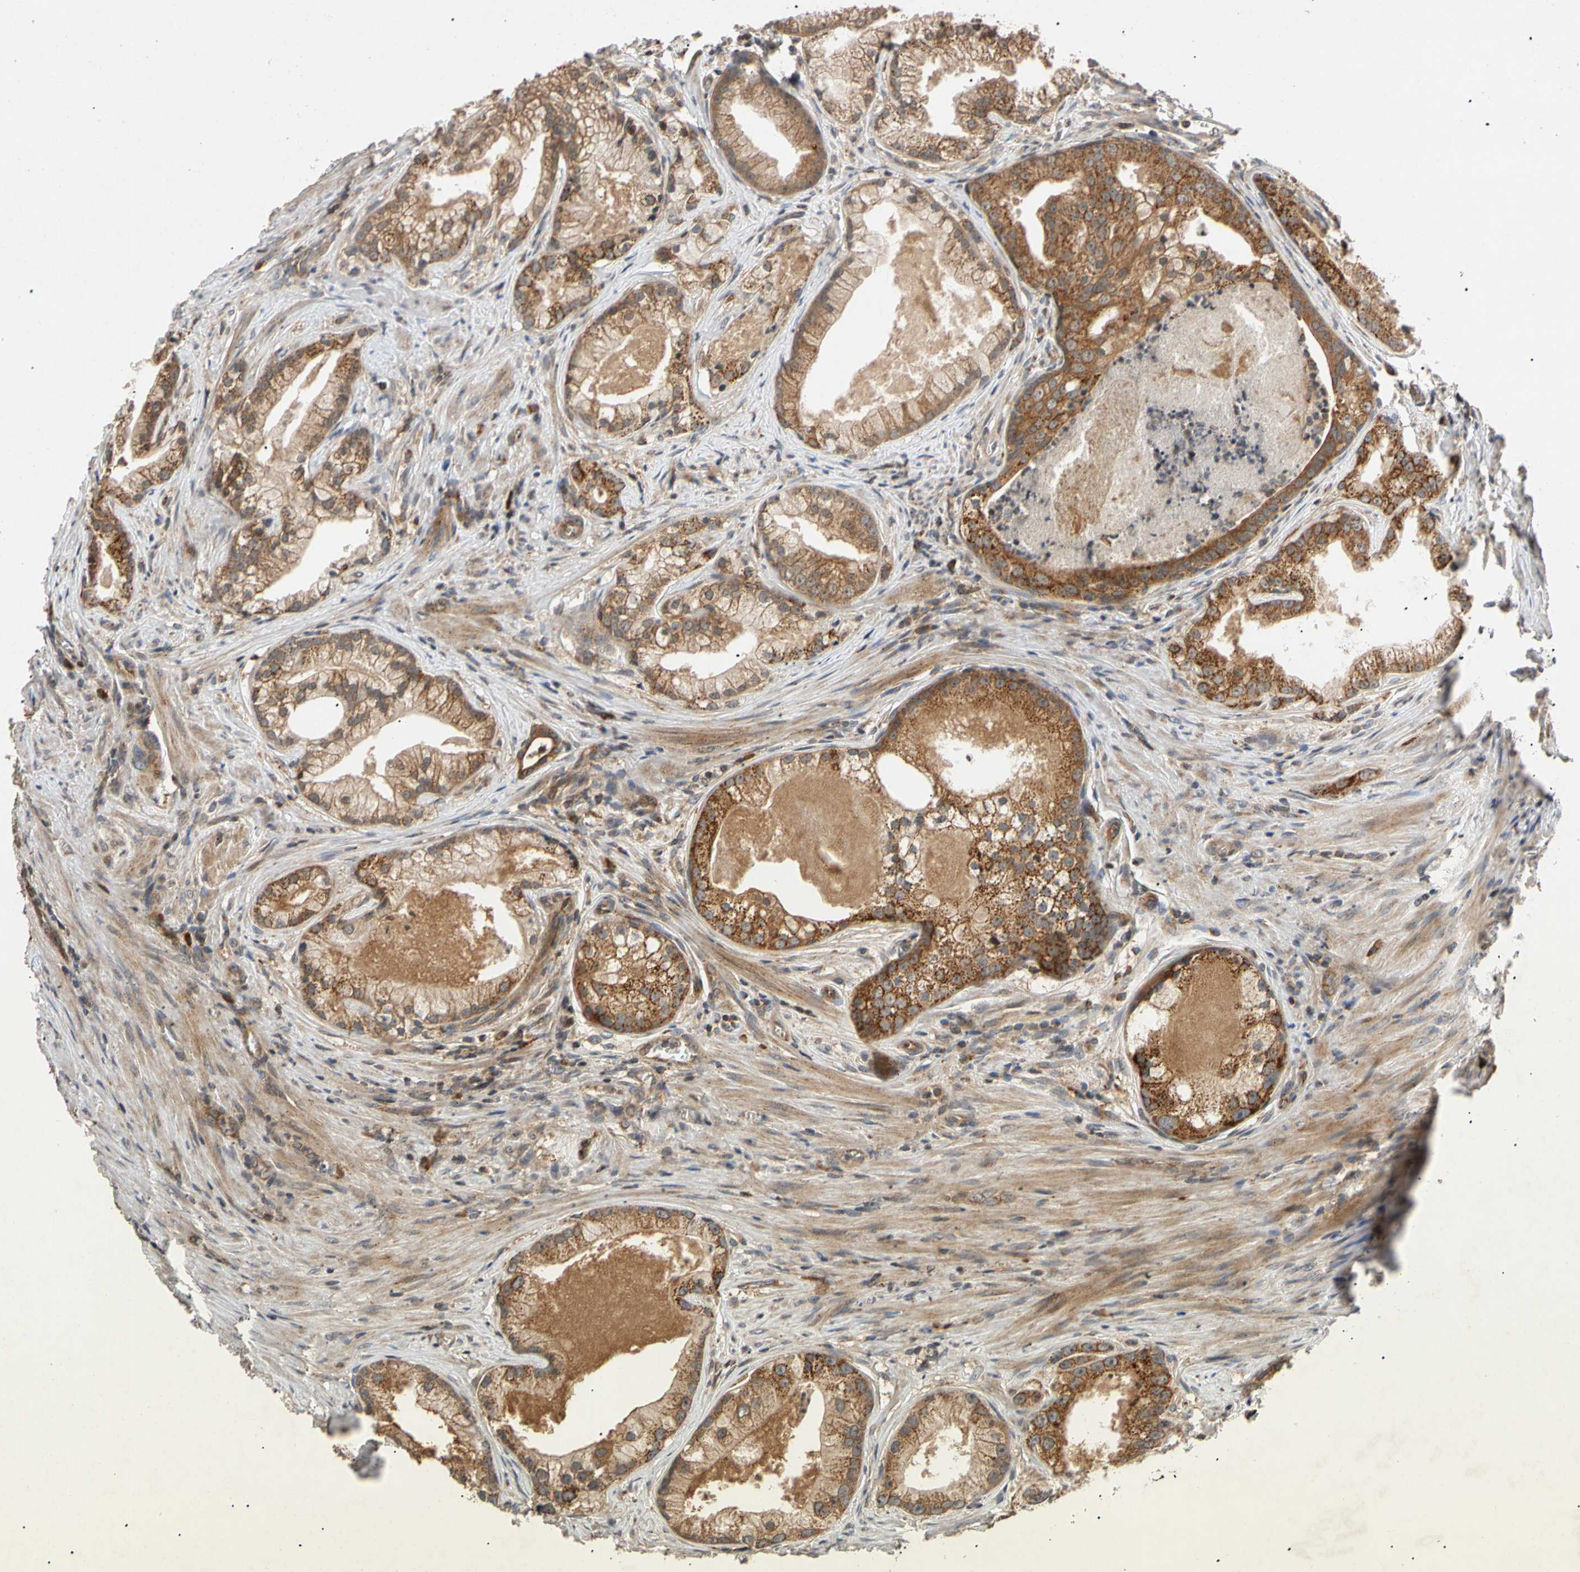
{"staining": {"intensity": "strong", "quantity": ">75%", "location": "cytoplasmic/membranous"}, "tissue": "prostate cancer", "cell_type": "Tumor cells", "image_type": "cancer", "snomed": [{"axis": "morphology", "description": "Adenocarcinoma, Low grade"}, {"axis": "topography", "description": "Prostate"}], "caption": "Tumor cells demonstrate strong cytoplasmic/membranous positivity in about >75% of cells in low-grade adenocarcinoma (prostate). (Brightfield microscopy of DAB IHC at high magnification).", "gene": "MRPS22", "patient": {"sex": "male", "age": 59}}